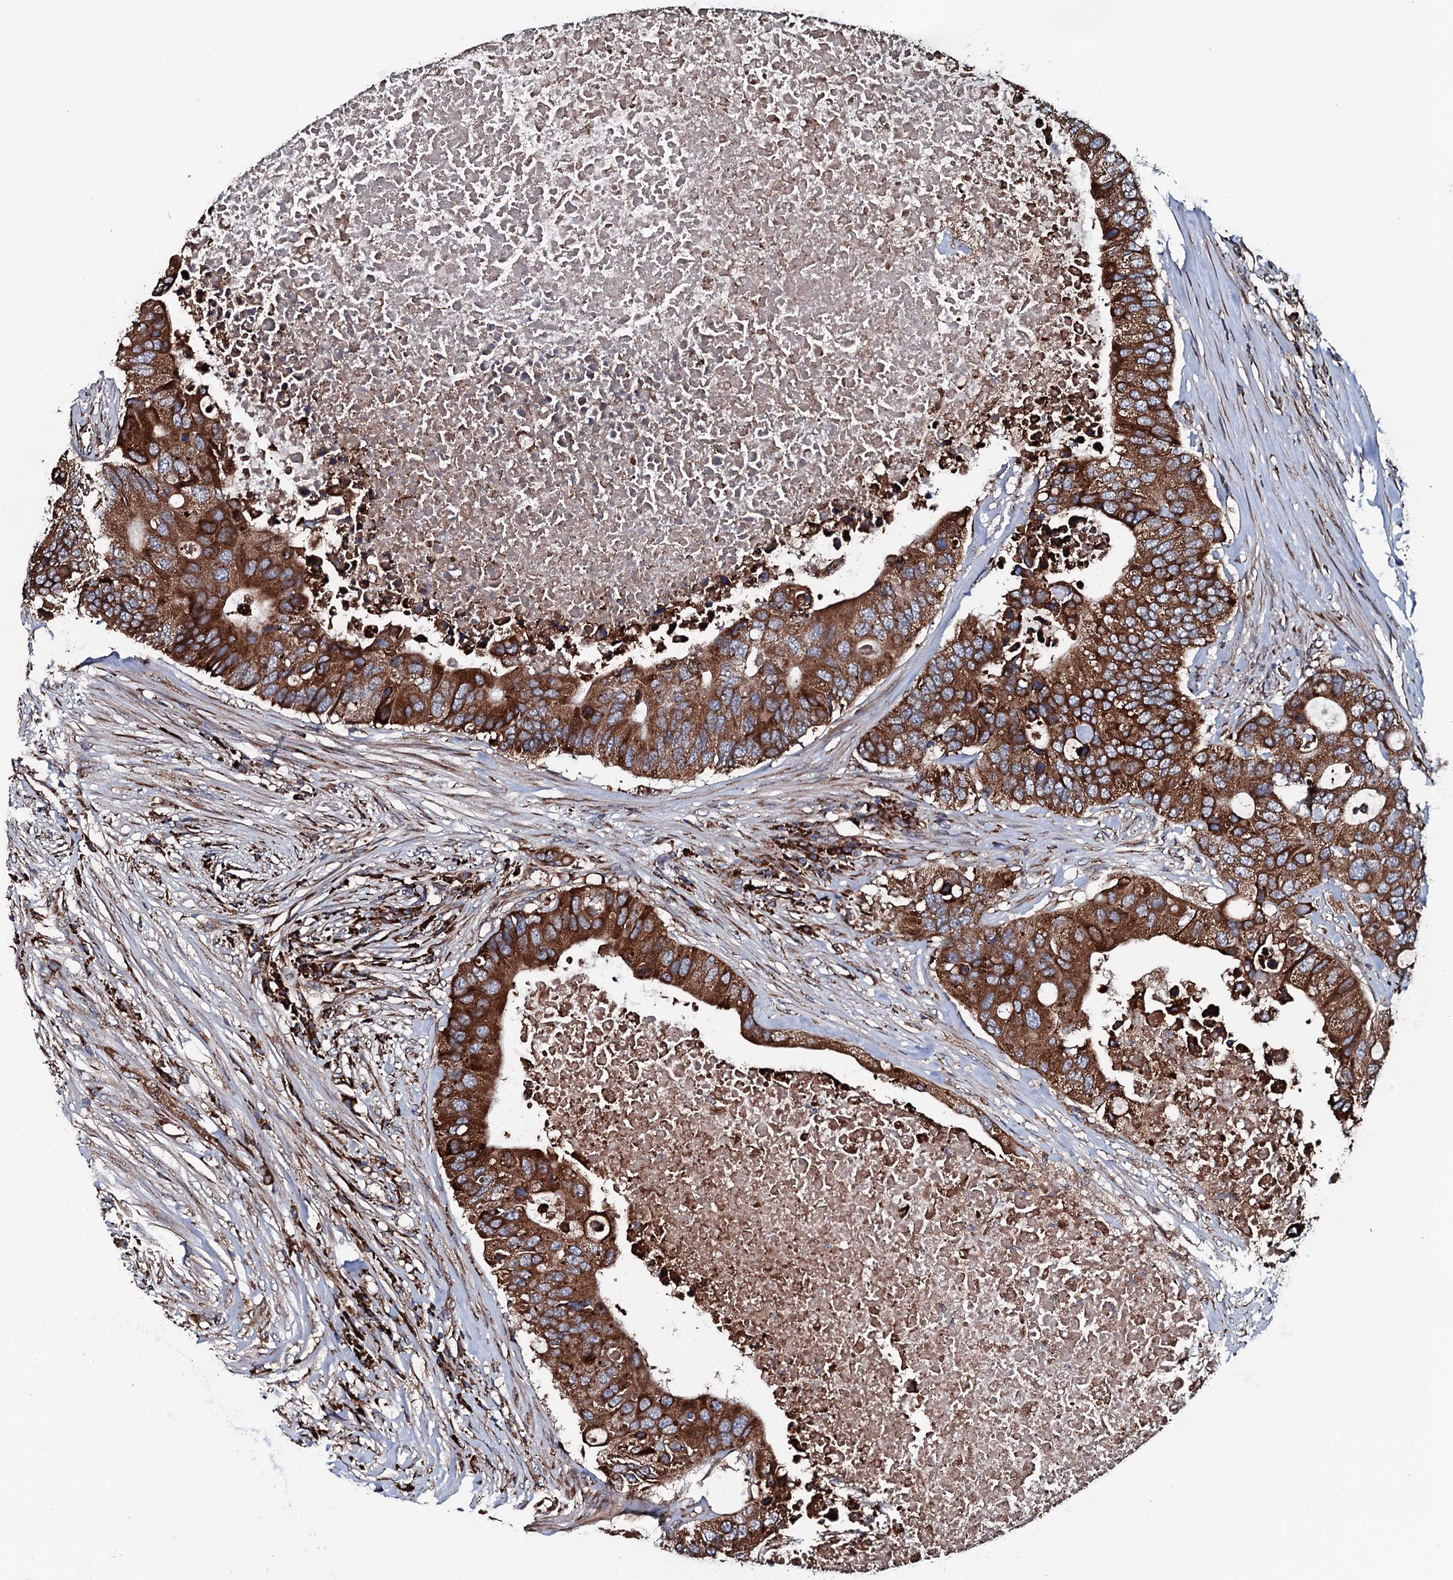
{"staining": {"intensity": "strong", "quantity": ">75%", "location": "cytoplasmic/membranous"}, "tissue": "colorectal cancer", "cell_type": "Tumor cells", "image_type": "cancer", "snomed": [{"axis": "morphology", "description": "Adenocarcinoma, NOS"}, {"axis": "topography", "description": "Colon"}], "caption": "Approximately >75% of tumor cells in human colorectal adenocarcinoma show strong cytoplasmic/membranous protein staining as visualized by brown immunohistochemical staining.", "gene": "RAB12", "patient": {"sex": "male", "age": 71}}